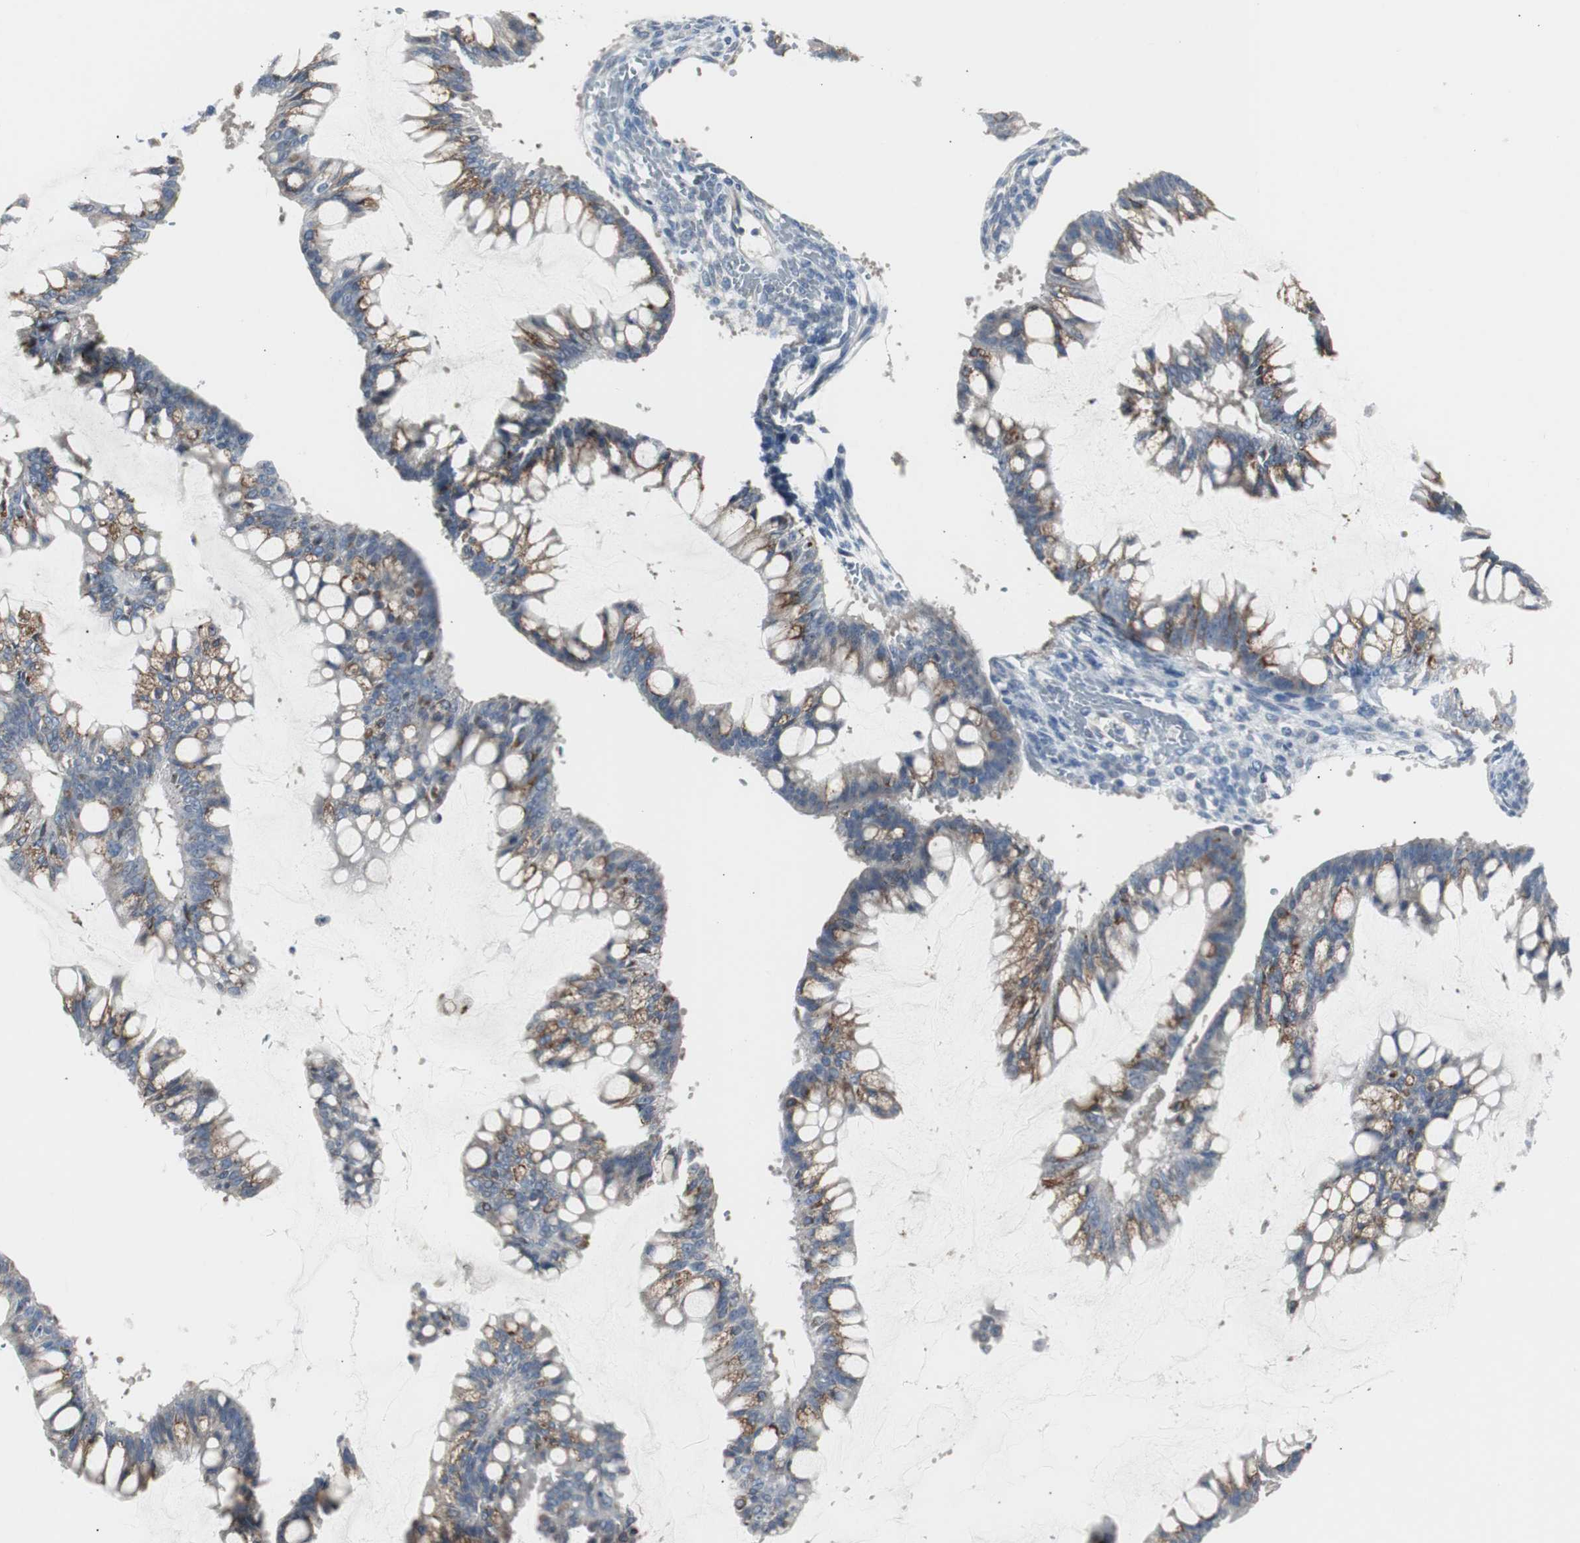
{"staining": {"intensity": "moderate", "quantity": "25%-75%", "location": "cytoplasmic/membranous"}, "tissue": "ovarian cancer", "cell_type": "Tumor cells", "image_type": "cancer", "snomed": [{"axis": "morphology", "description": "Cystadenocarcinoma, mucinous, NOS"}, {"axis": "topography", "description": "Ovary"}], "caption": "Human ovarian cancer (mucinous cystadenocarcinoma) stained with a protein marker displays moderate staining in tumor cells.", "gene": "SOX30", "patient": {"sex": "female", "age": 73}}